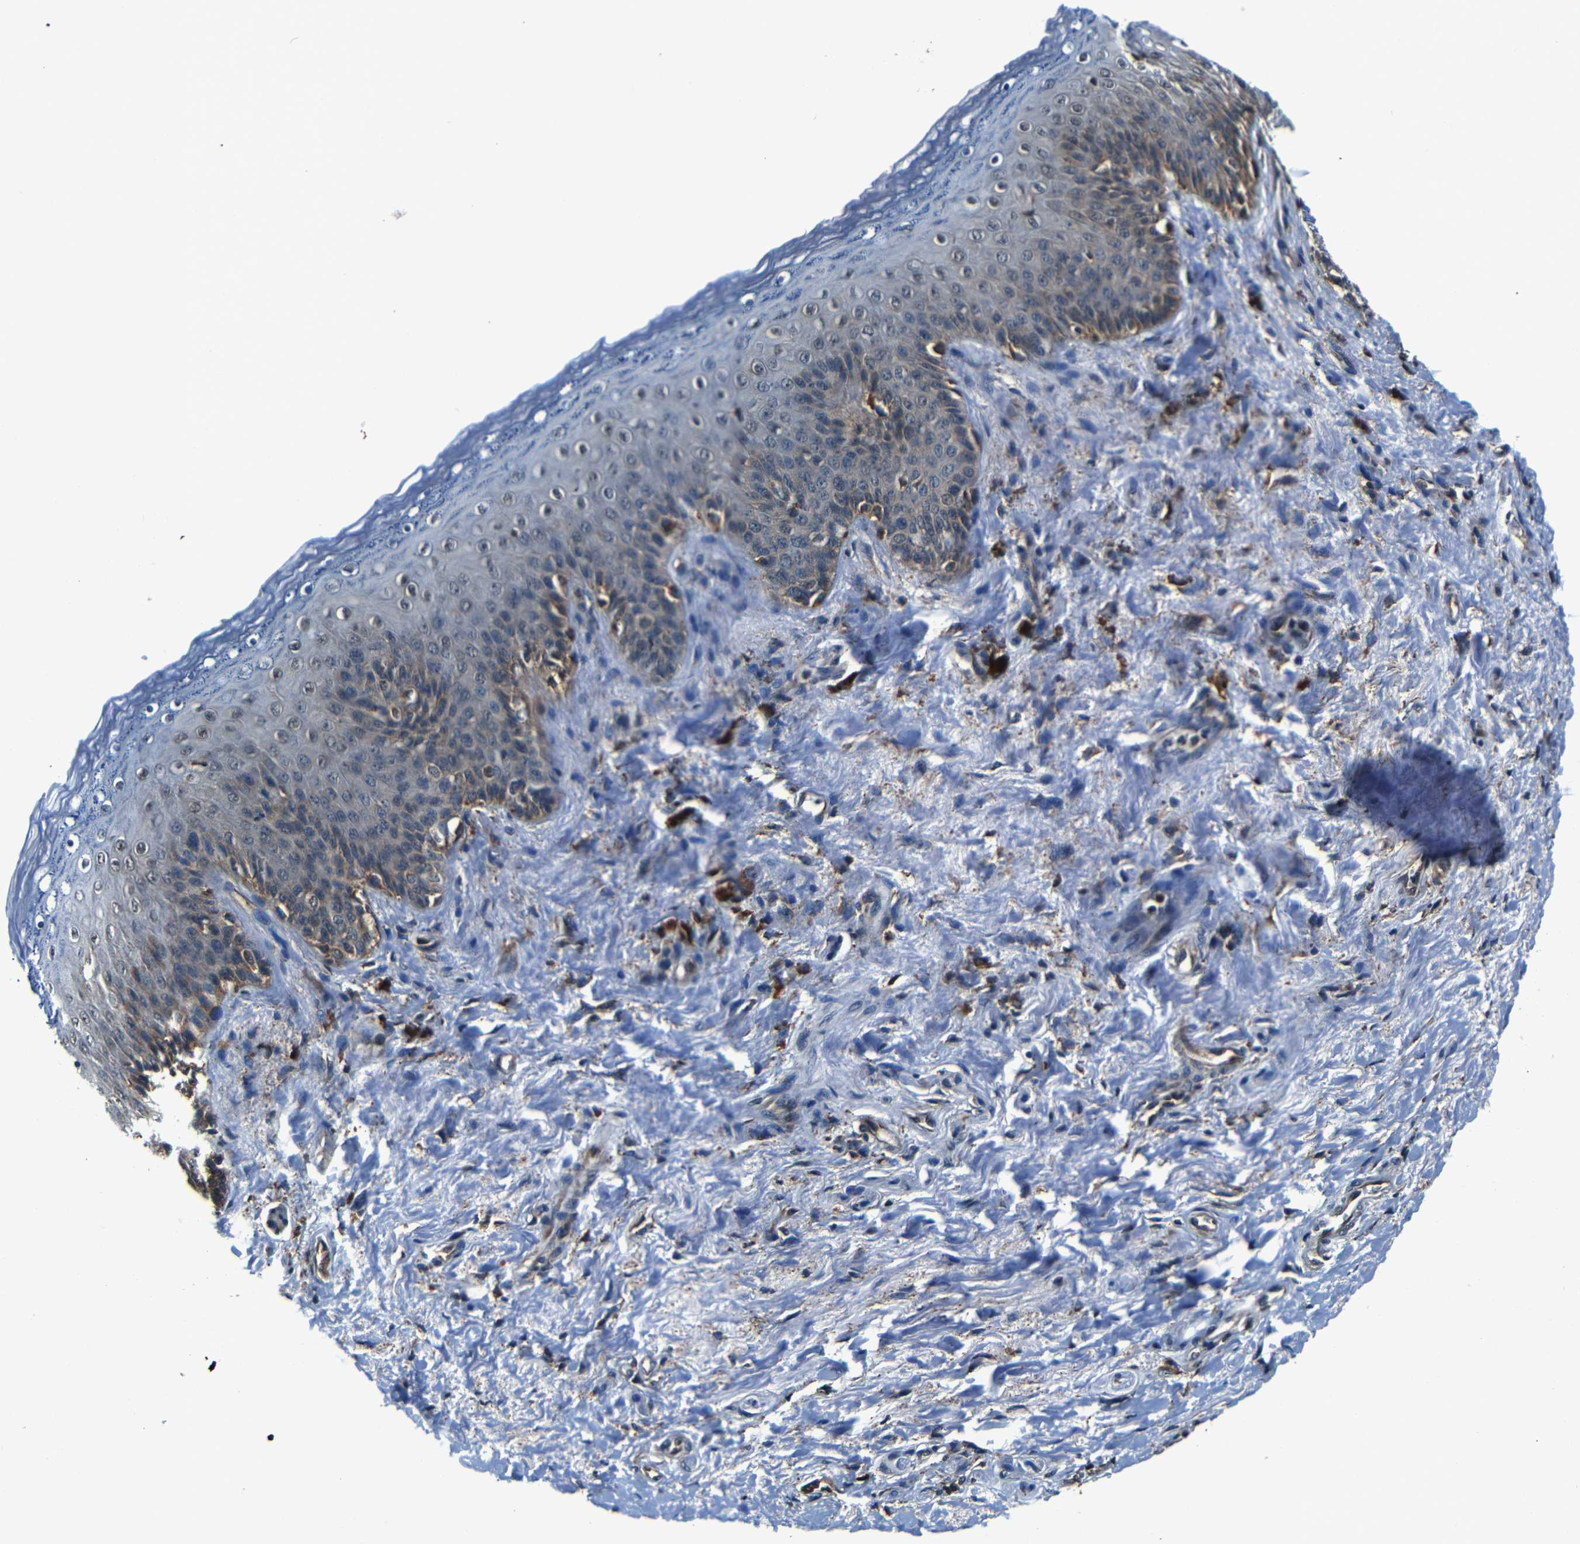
{"staining": {"intensity": "moderate", "quantity": "25%-75%", "location": "cytoplasmic/membranous,nuclear"}, "tissue": "skin", "cell_type": "Epidermal cells", "image_type": "normal", "snomed": [{"axis": "morphology", "description": "Normal tissue, NOS"}, {"axis": "topography", "description": "Anal"}], "caption": "A micrograph of human skin stained for a protein displays moderate cytoplasmic/membranous,nuclear brown staining in epidermal cells. (brown staining indicates protein expression, while blue staining denotes nuclei).", "gene": "NCBP3", "patient": {"sex": "female", "age": 46}}